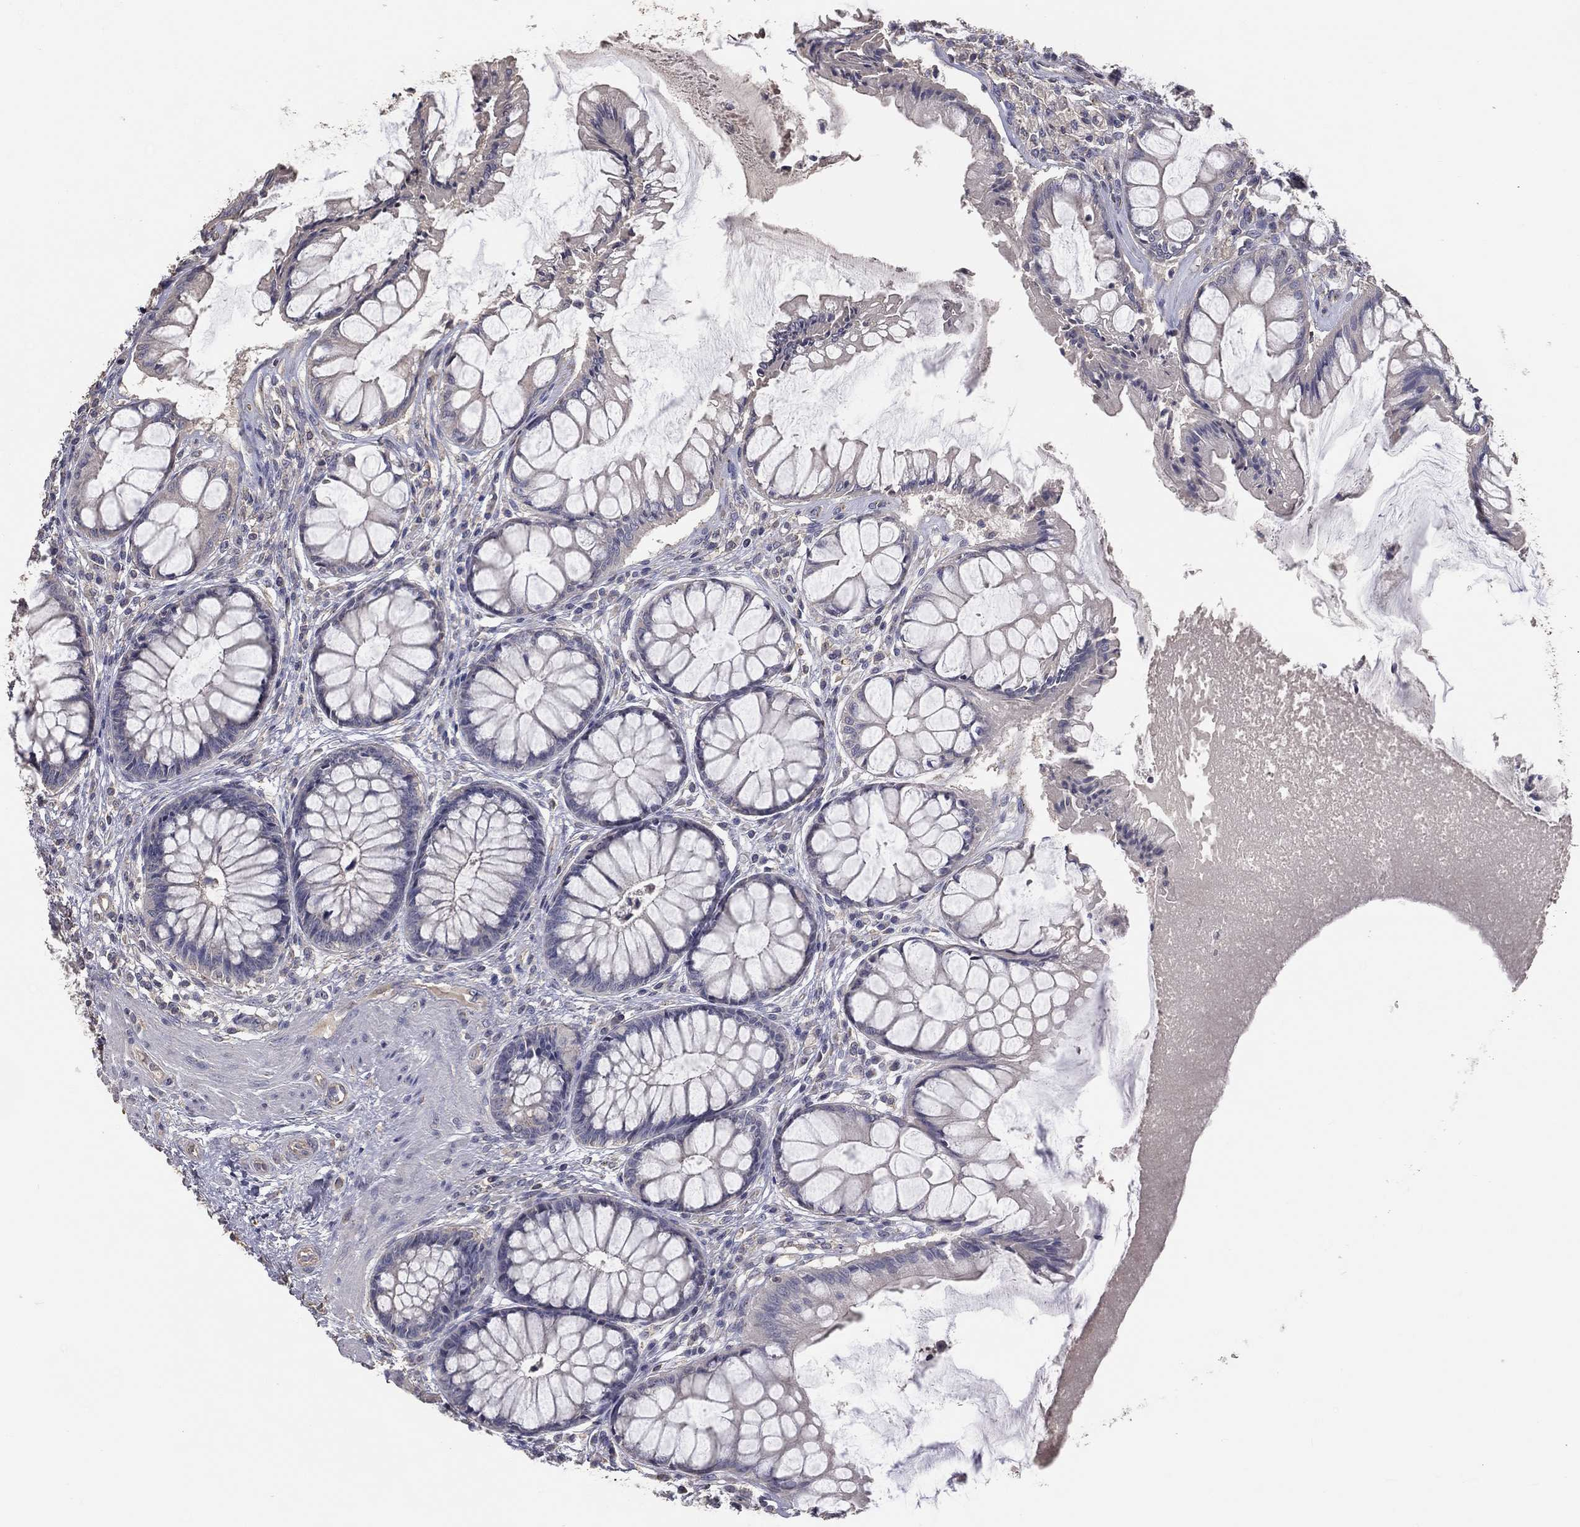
{"staining": {"intensity": "negative", "quantity": "none", "location": "none"}, "tissue": "rectum", "cell_type": "Glandular cells", "image_type": "normal", "snomed": [{"axis": "morphology", "description": "Normal tissue, NOS"}, {"axis": "topography", "description": "Rectum"}], "caption": "High power microscopy micrograph of an immunohistochemistry micrograph of benign rectum, revealing no significant expression in glandular cells.", "gene": "CROCC", "patient": {"sex": "female", "age": 58}}